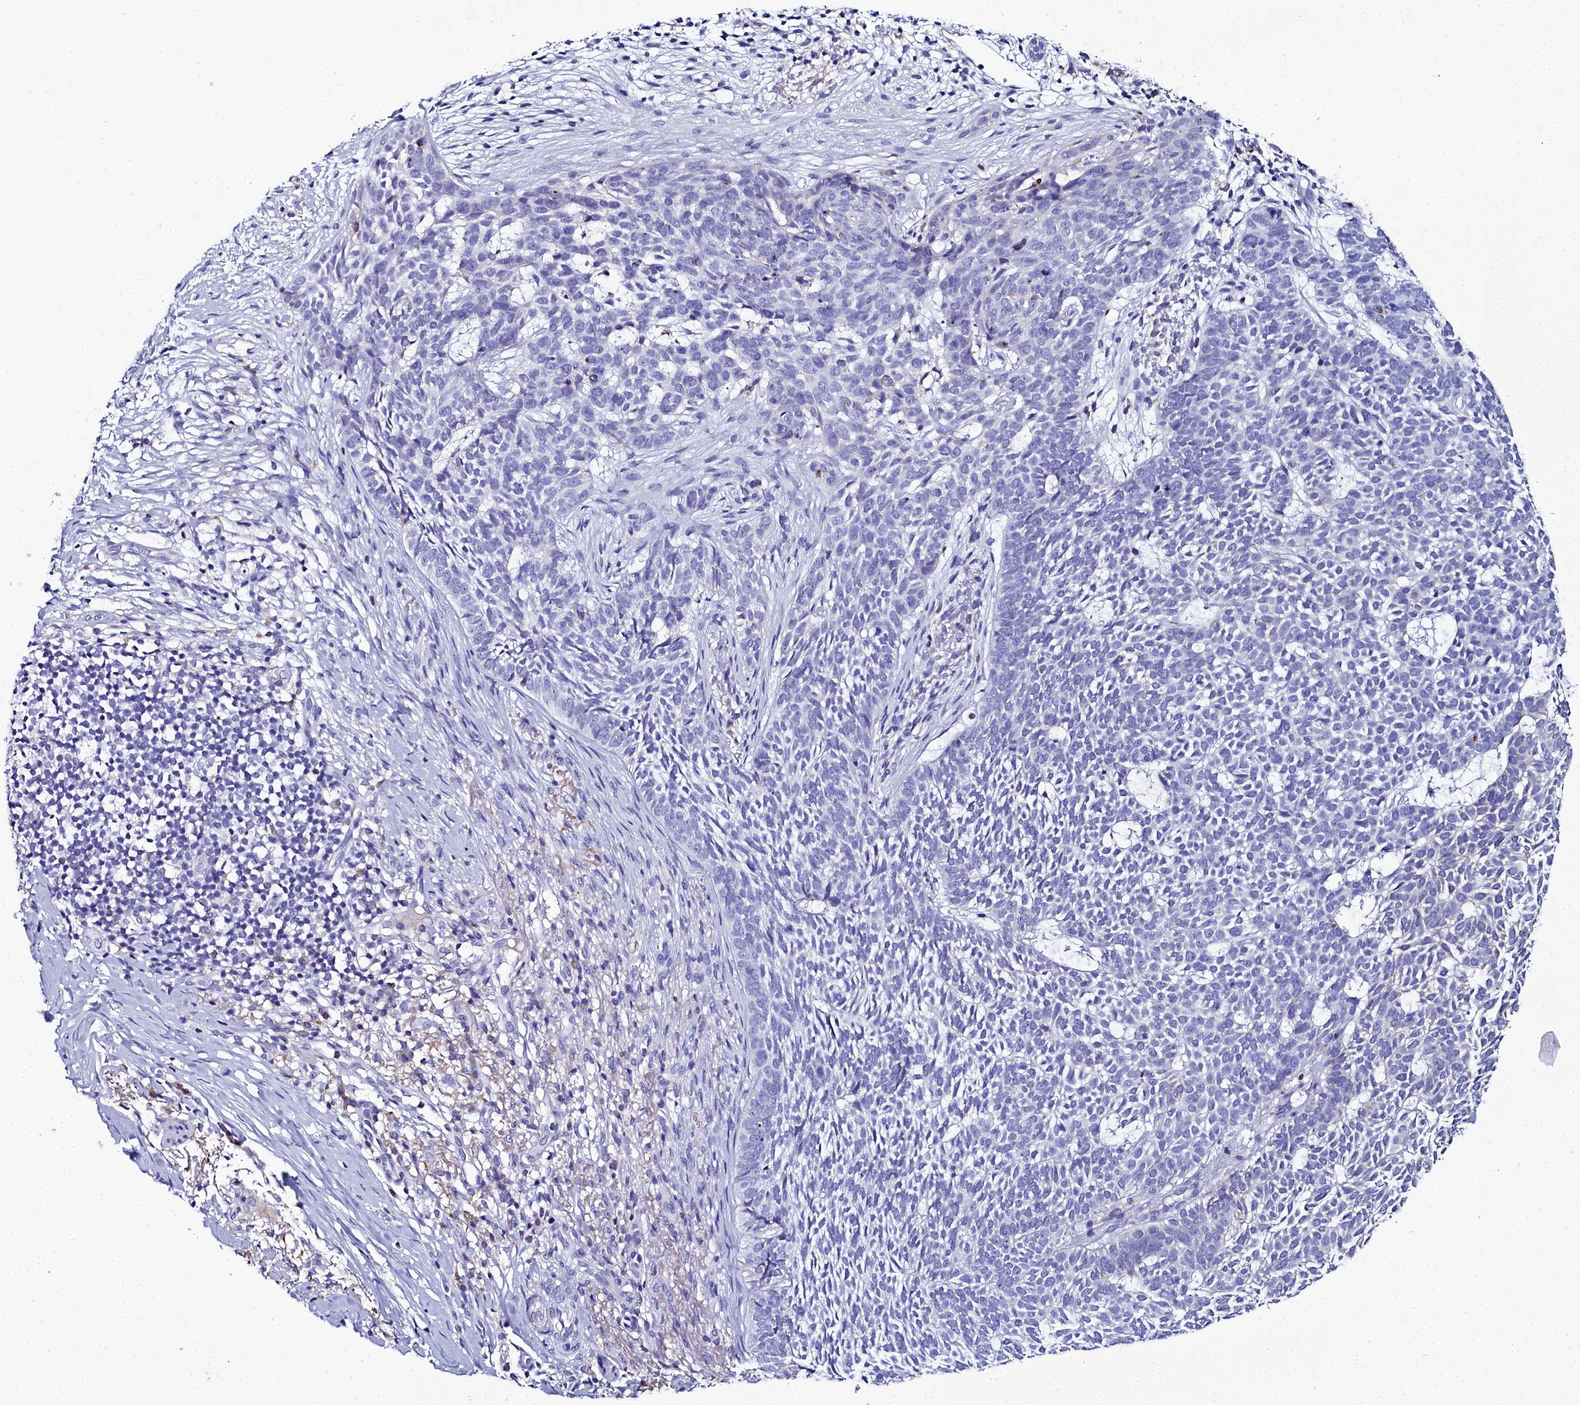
{"staining": {"intensity": "negative", "quantity": "none", "location": "none"}, "tissue": "skin cancer", "cell_type": "Tumor cells", "image_type": "cancer", "snomed": [{"axis": "morphology", "description": "Basal cell carcinoma"}, {"axis": "topography", "description": "Skin"}], "caption": "Immunohistochemistry (IHC) histopathology image of skin cancer stained for a protein (brown), which demonstrates no staining in tumor cells. The staining was performed using DAB to visualize the protein expression in brown, while the nuclei were stained in blue with hematoxylin (Magnification: 20x).", "gene": "ELAPOR2", "patient": {"sex": "female", "age": 78}}